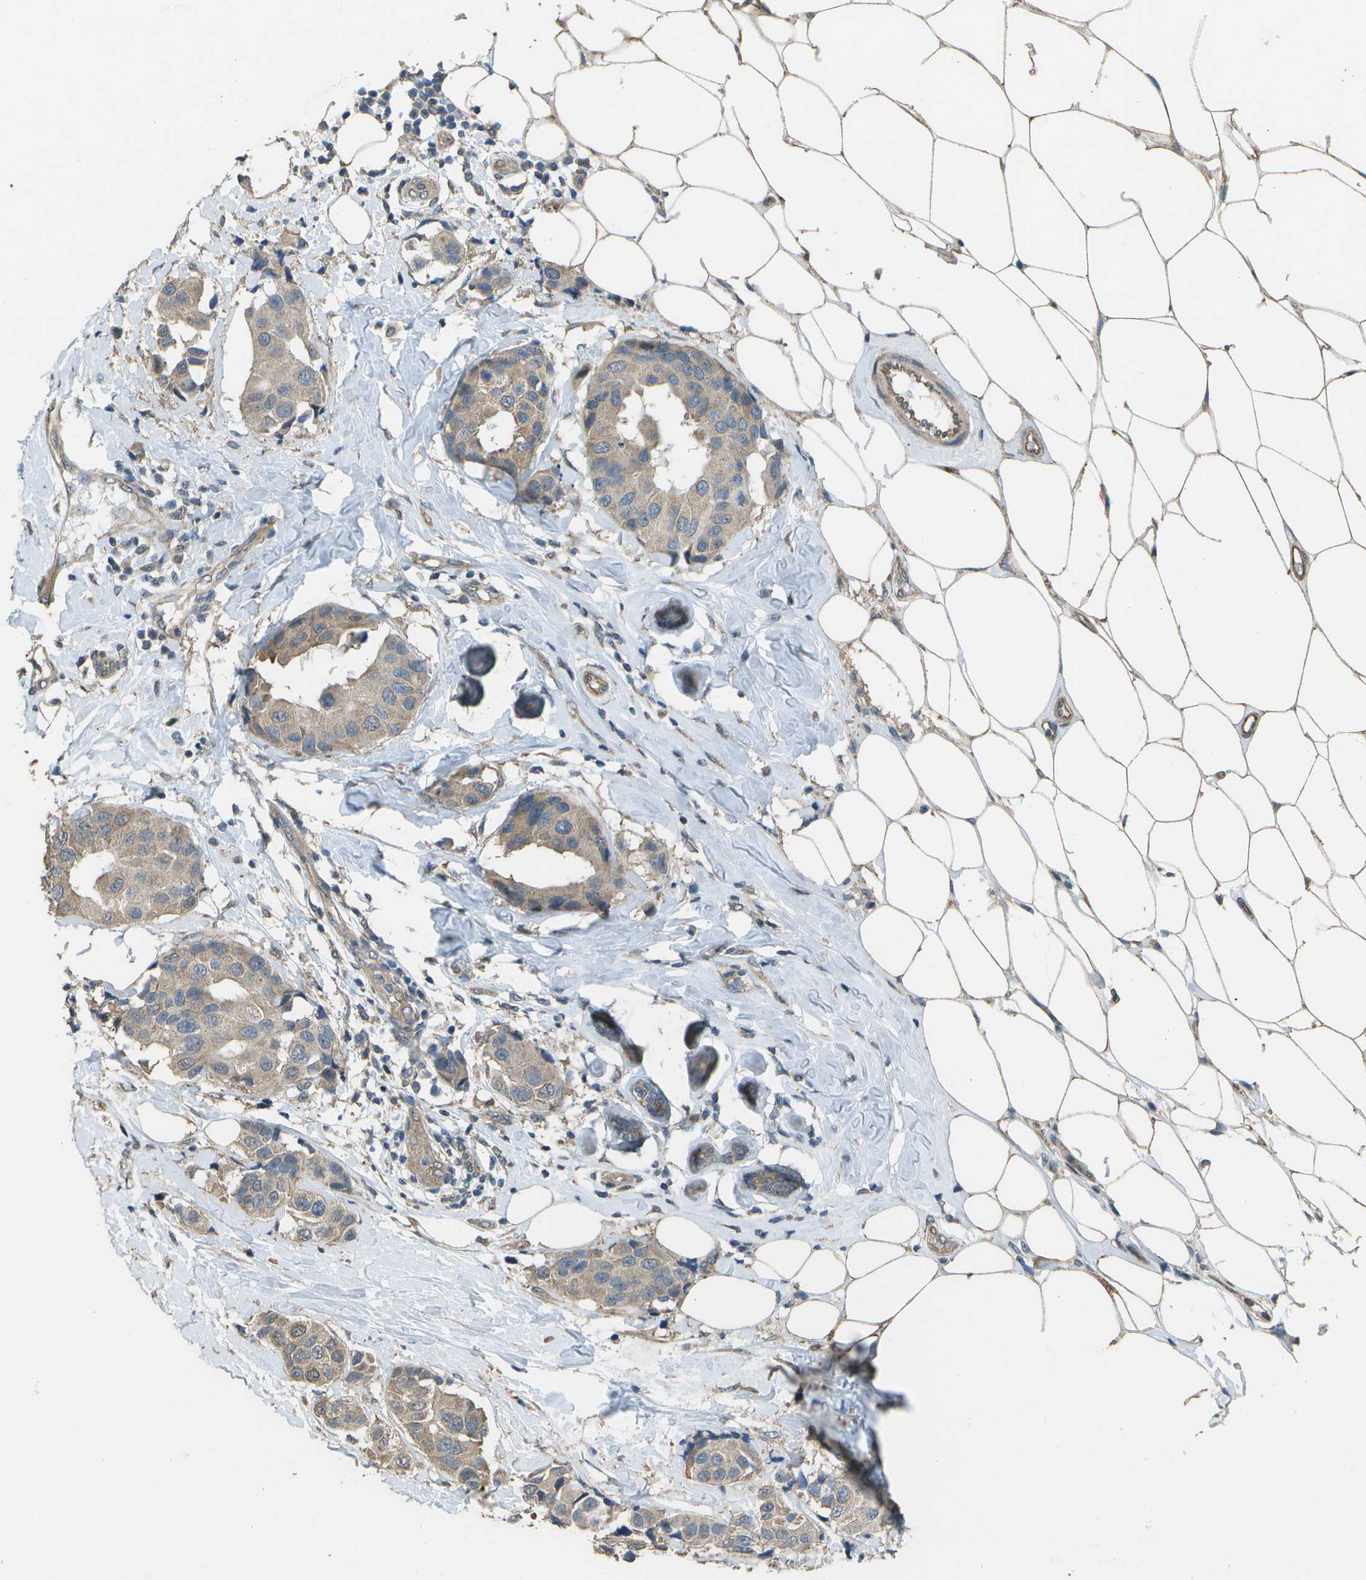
{"staining": {"intensity": "weak", "quantity": "25%-75%", "location": "cytoplasmic/membranous"}, "tissue": "breast cancer", "cell_type": "Tumor cells", "image_type": "cancer", "snomed": [{"axis": "morphology", "description": "Normal tissue, NOS"}, {"axis": "morphology", "description": "Duct carcinoma"}, {"axis": "topography", "description": "Breast"}], "caption": "Immunohistochemistry (IHC) staining of breast infiltrating ductal carcinoma, which shows low levels of weak cytoplasmic/membranous staining in approximately 25%-75% of tumor cells indicating weak cytoplasmic/membranous protein staining. The staining was performed using DAB (3,3'-diaminobenzidine) (brown) for protein detection and nuclei were counterstained in hematoxylin (blue).", "gene": "CLNS1A", "patient": {"sex": "female", "age": 39}}